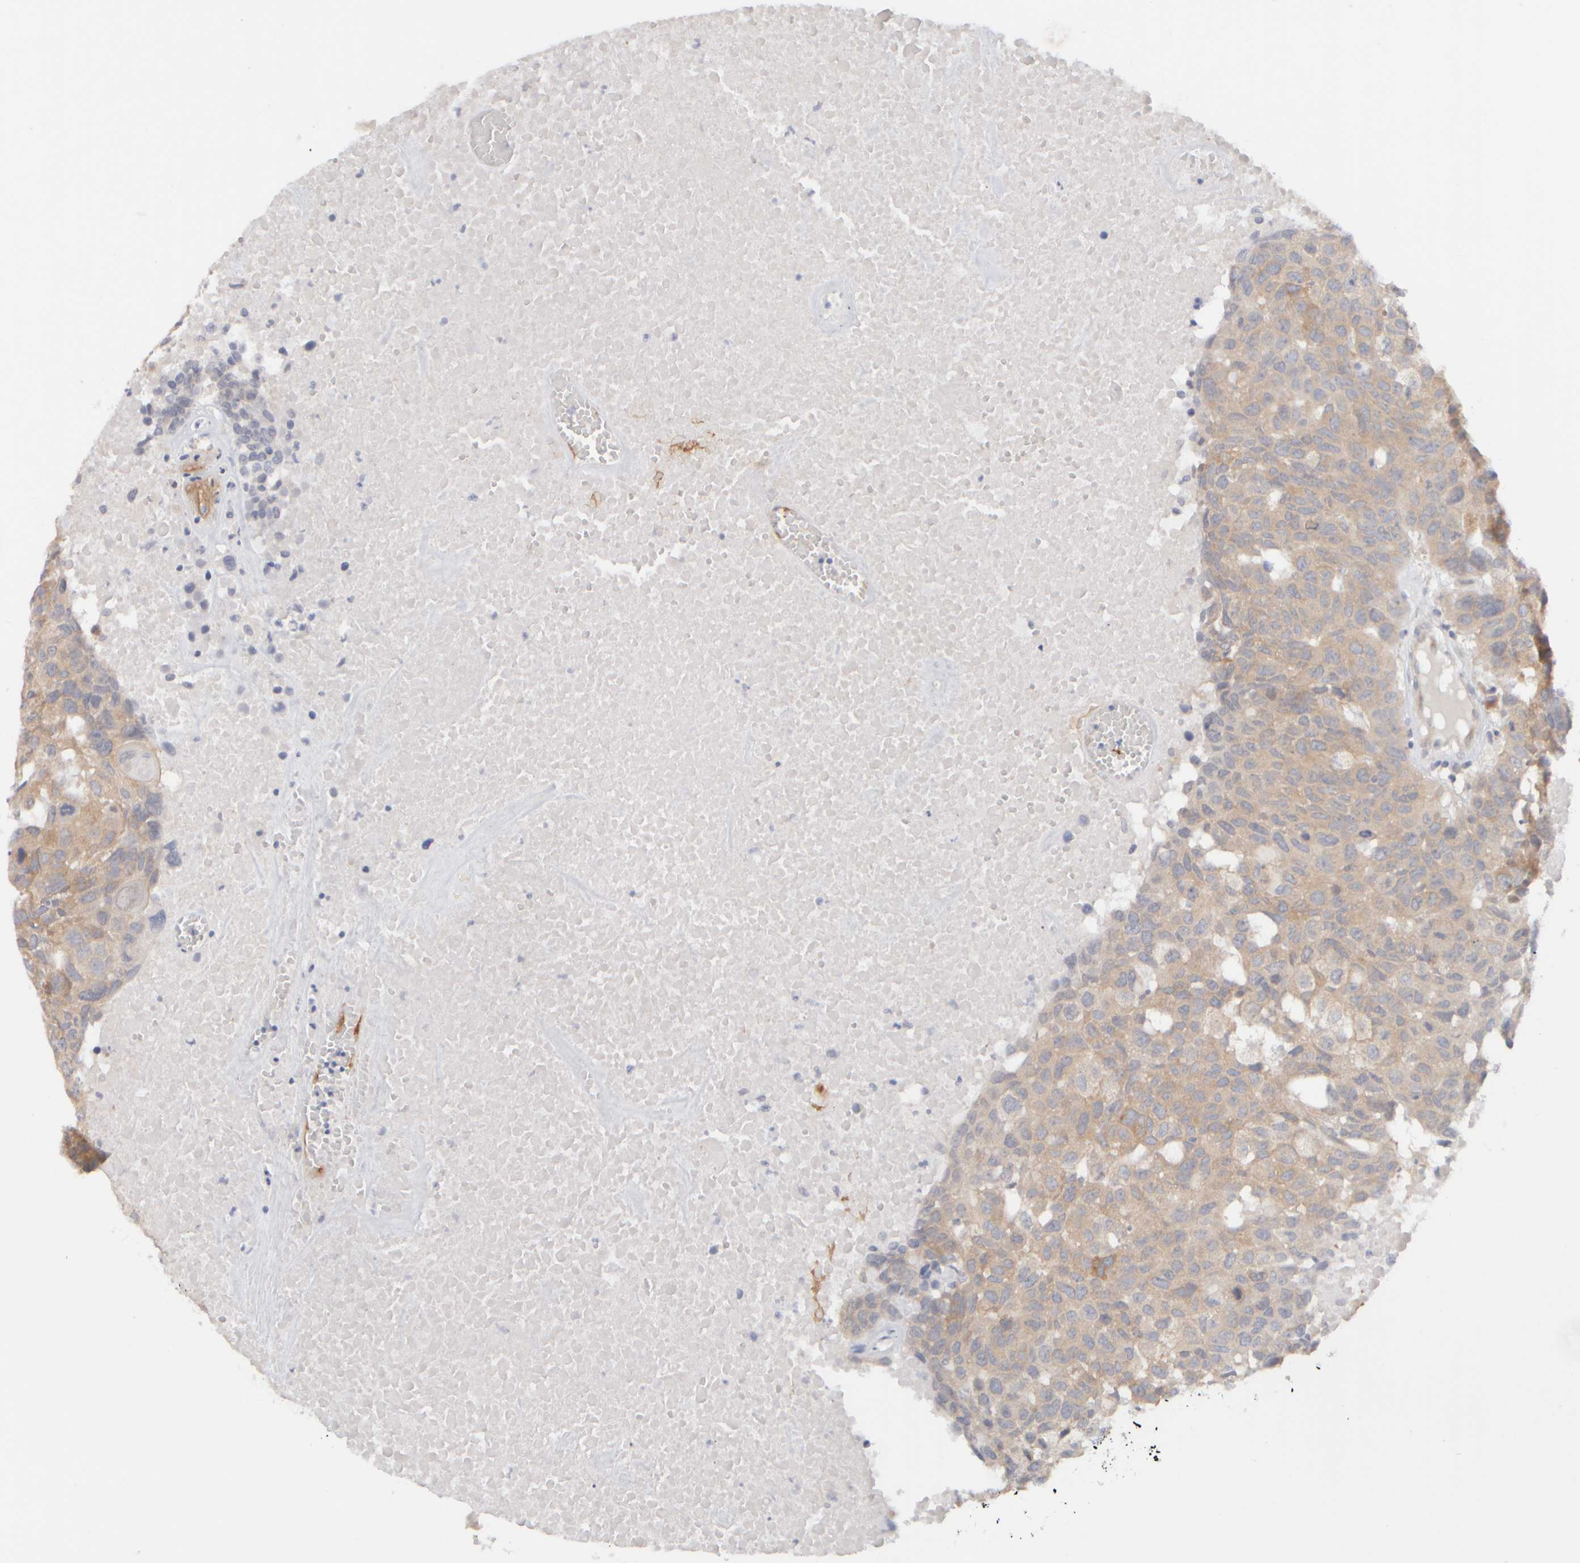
{"staining": {"intensity": "weak", "quantity": ">75%", "location": "cytoplasmic/membranous"}, "tissue": "head and neck cancer", "cell_type": "Tumor cells", "image_type": "cancer", "snomed": [{"axis": "morphology", "description": "Squamous cell carcinoma, NOS"}, {"axis": "topography", "description": "Head-Neck"}], "caption": "Immunohistochemistry micrograph of neoplastic tissue: head and neck cancer stained using immunohistochemistry (IHC) displays low levels of weak protein expression localized specifically in the cytoplasmic/membranous of tumor cells, appearing as a cytoplasmic/membranous brown color.", "gene": "GOPC", "patient": {"sex": "male", "age": 66}}